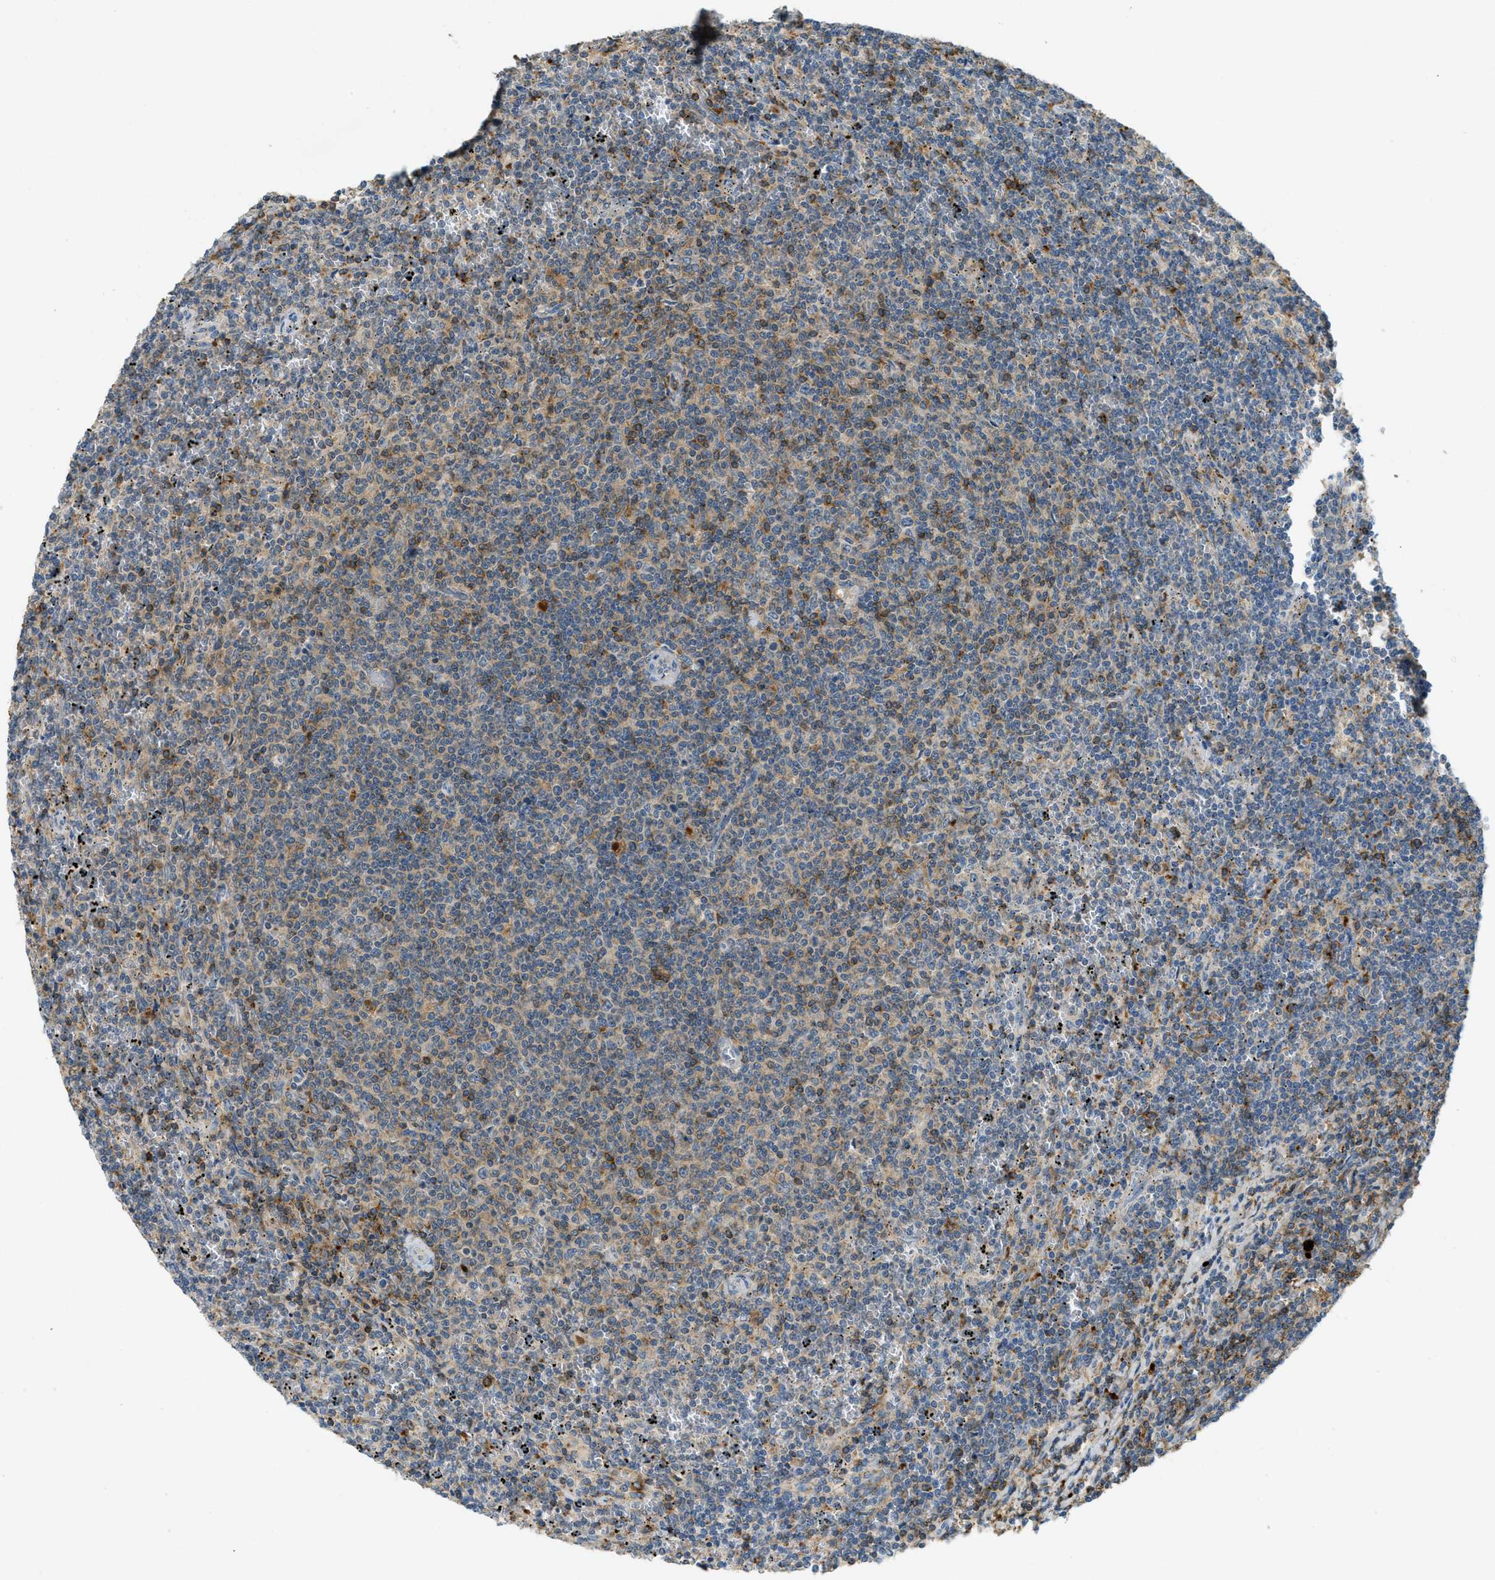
{"staining": {"intensity": "weak", "quantity": "<25%", "location": "cytoplasmic/membranous"}, "tissue": "lymphoma", "cell_type": "Tumor cells", "image_type": "cancer", "snomed": [{"axis": "morphology", "description": "Malignant lymphoma, non-Hodgkin's type, Low grade"}, {"axis": "topography", "description": "Spleen"}], "caption": "This is an immunohistochemistry photomicrograph of lymphoma. There is no staining in tumor cells.", "gene": "PLBD2", "patient": {"sex": "female", "age": 50}}